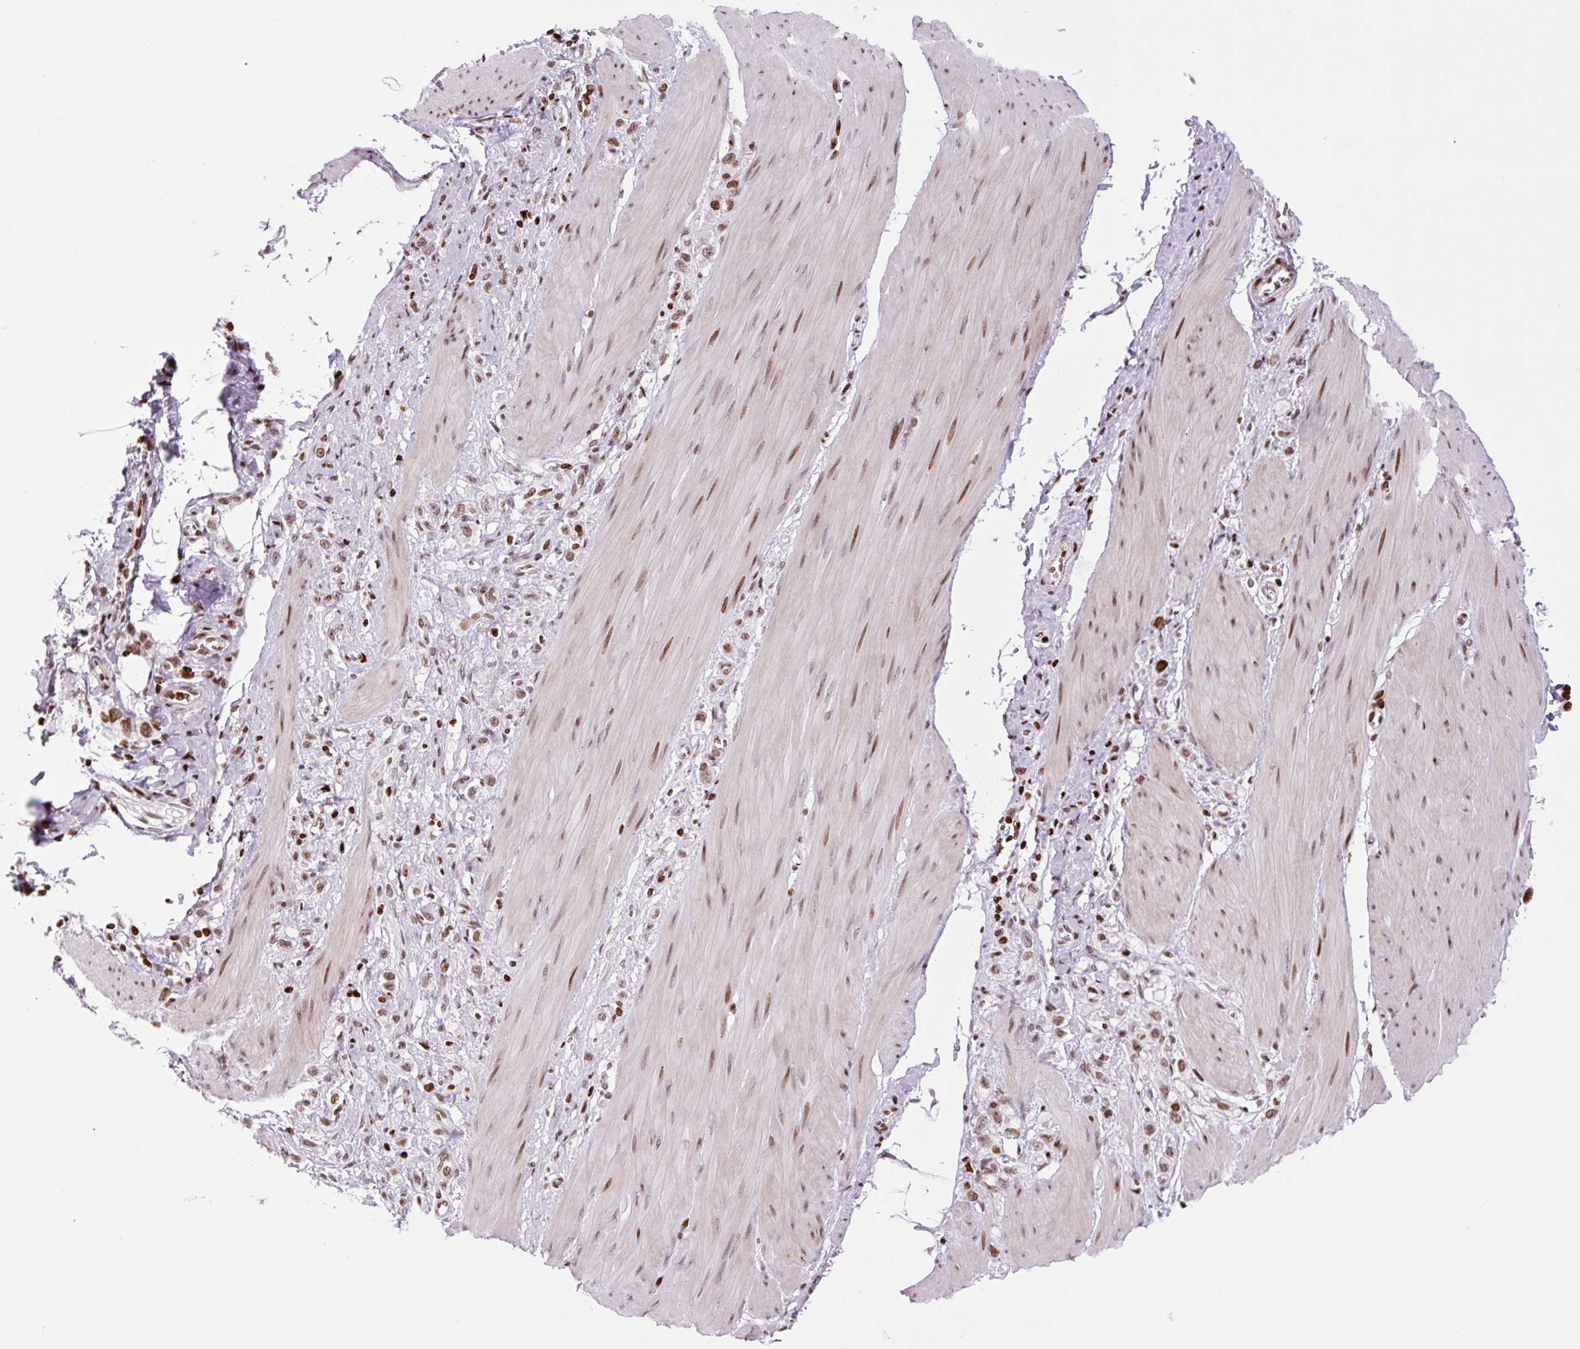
{"staining": {"intensity": "moderate", "quantity": ">75%", "location": "nuclear"}, "tissue": "stomach cancer", "cell_type": "Tumor cells", "image_type": "cancer", "snomed": [{"axis": "morphology", "description": "Adenocarcinoma, NOS"}, {"axis": "topography", "description": "Stomach"}], "caption": "Human stomach adenocarcinoma stained with a brown dye demonstrates moderate nuclear positive staining in about >75% of tumor cells.", "gene": "H1-3", "patient": {"sex": "female", "age": 65}}